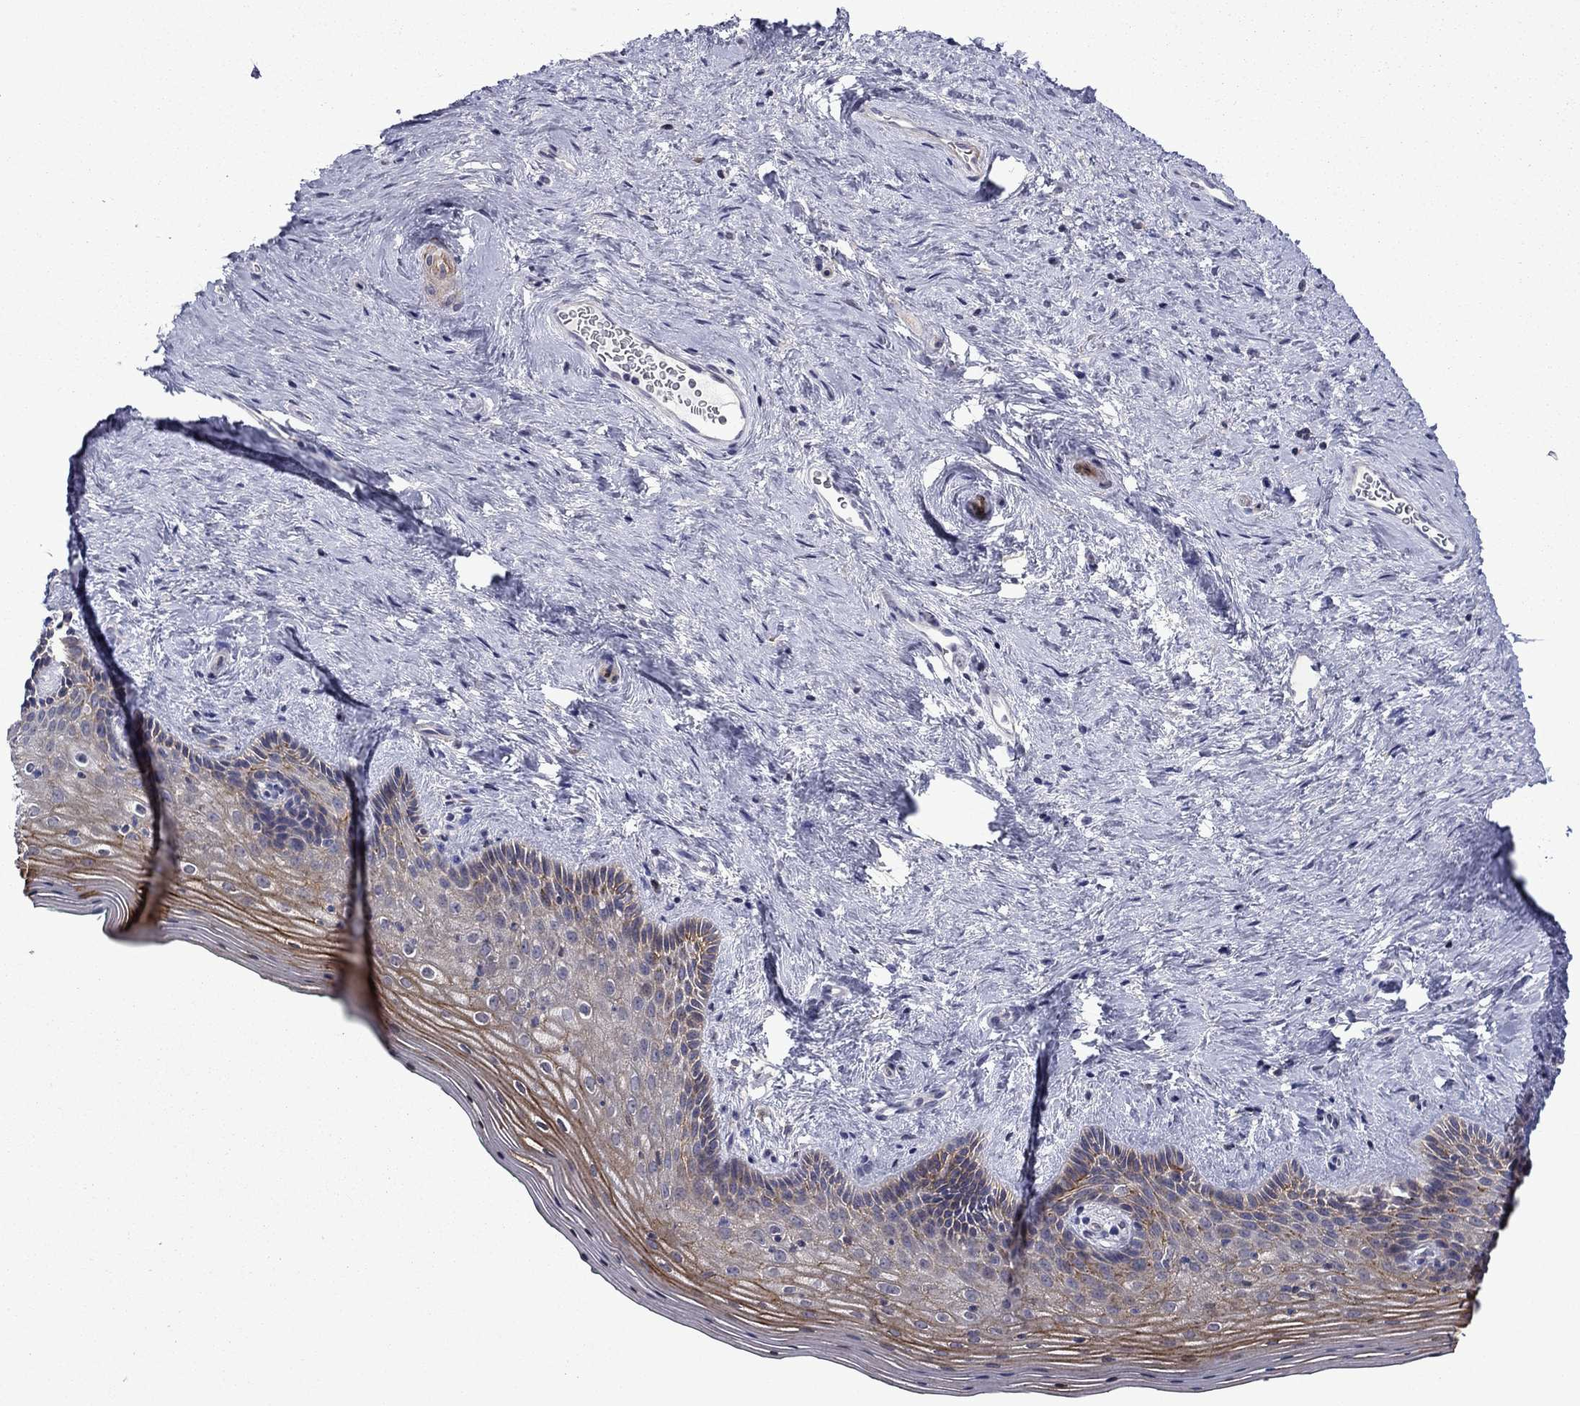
{"staining": {"intensity": "strong", "quantity": "25%-75%", "location": "cytoplasmic/membranous"}, "tissue": "vagina", "cell_type": "Squamous epithelial cells", "image_type": "normal", "snomed": [{"axis": "morphology", "description": "Normal tissue, NOS"}, {"axis": "topography", "description": "Vagina"}], "caption": "Immunohistochemistry (IHC) histopathology image of unremarkable vagina stained for a protein (brown), which shows high levels of strong cytoplasmic/membranous positivity in approximately 25%-75% of squamous epithelial cells.", "gene": "LMO7", "patient": {"sex": "female", "age": 45}}